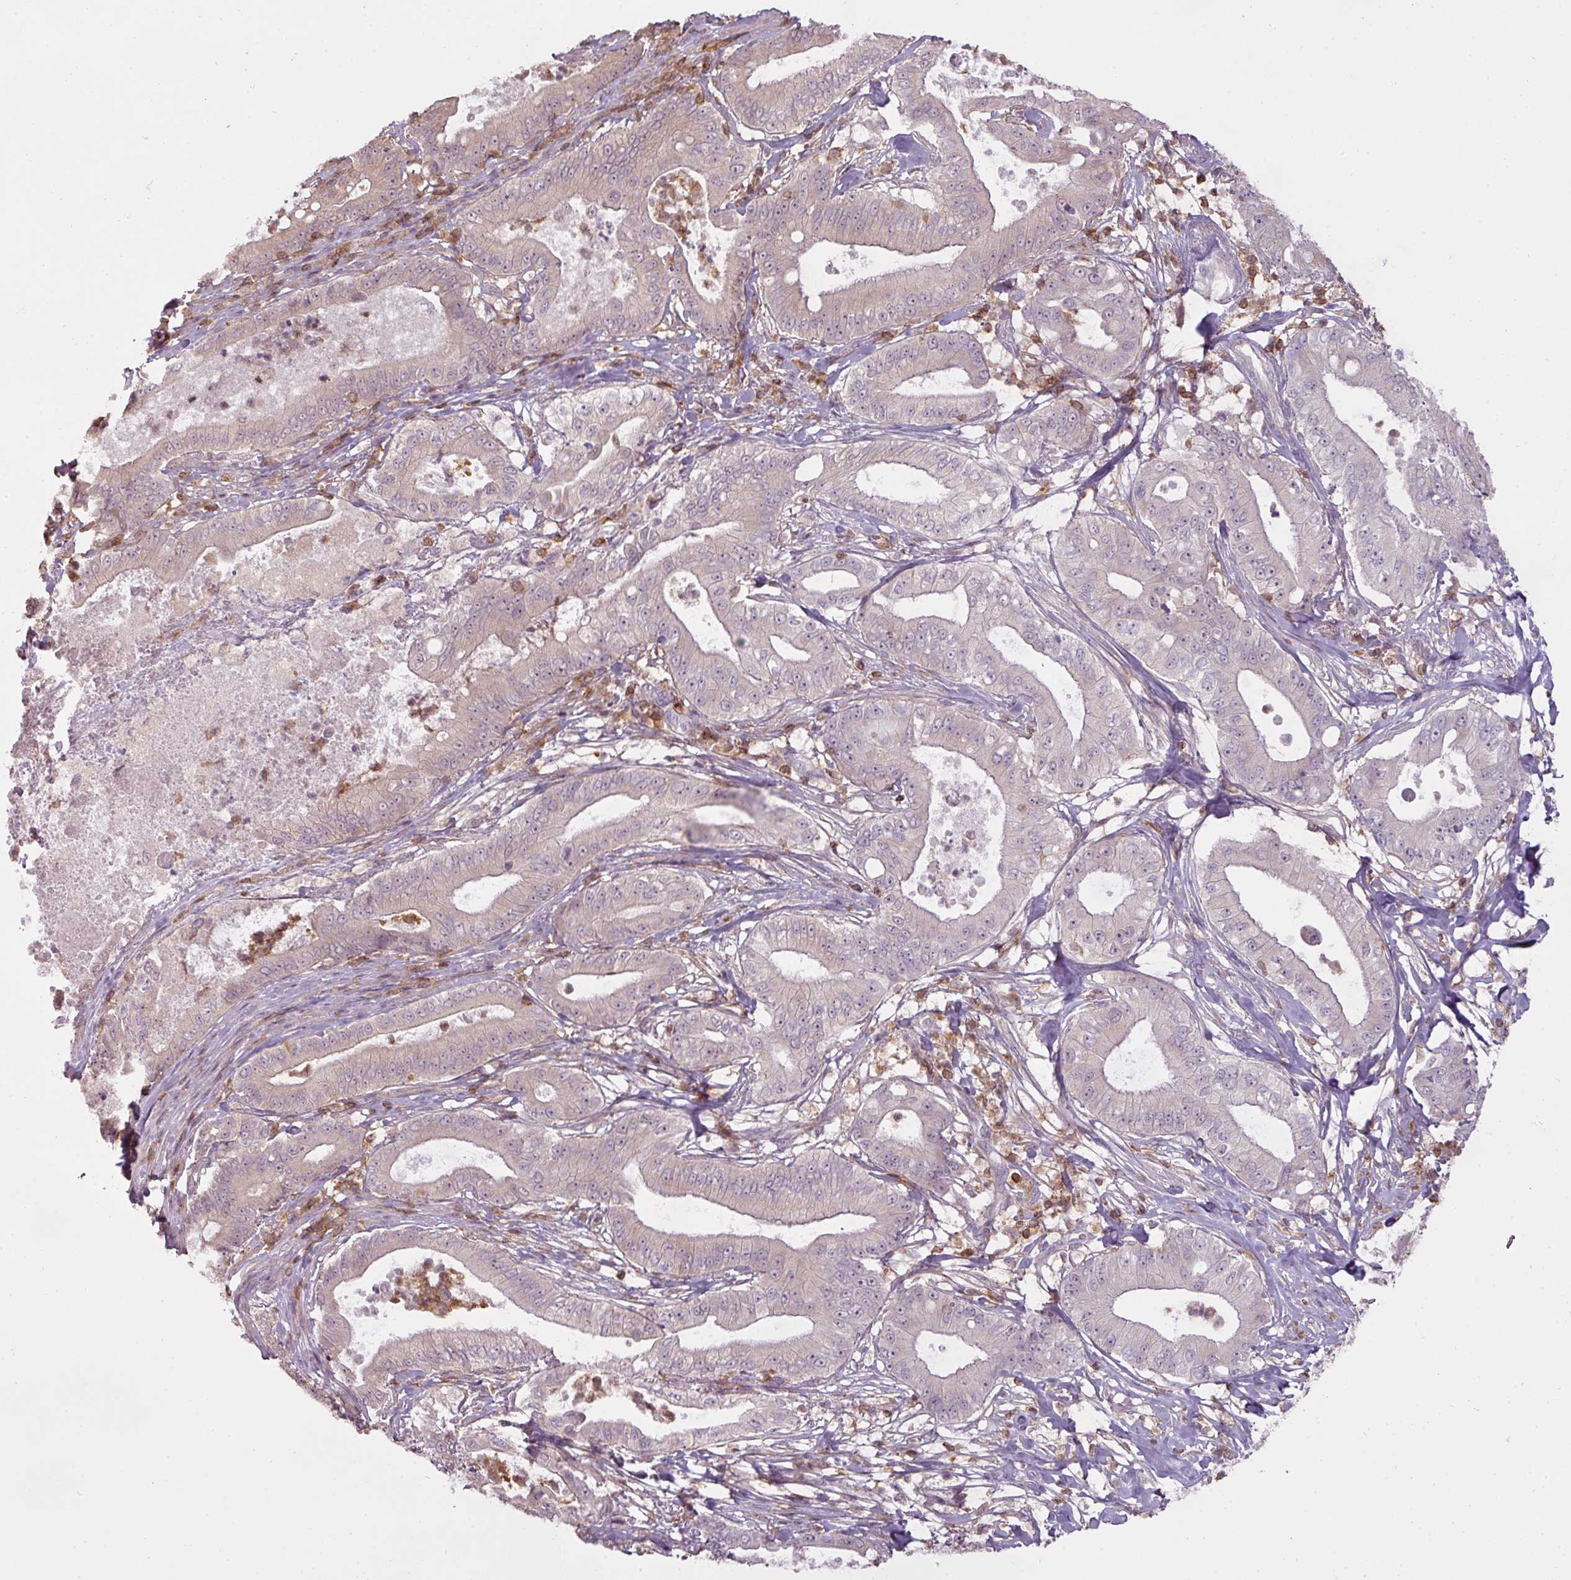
{"staining": {"intensity": "weak", "quantity": "25%-75%", "location": "cytoplasmic/membranous"}, "tissue": "pancreatic cancer", "cell_type": "Tumor cells", "image_type": "cancer", "snomed": [{"axis": "morphology", "description": "Adenocarcinoma, NOS"}, {"axis": "topography", "description": "Pancreas"}], "caption": "An IHC micrograph of neoplastic tissue is shown. Protein staining in brown labels weak cytoplasmic/membranous positivity in pancreatic cancer within tumor cells.", "gene": "STK4", "patient": {"sex": "male", "age": 71}}